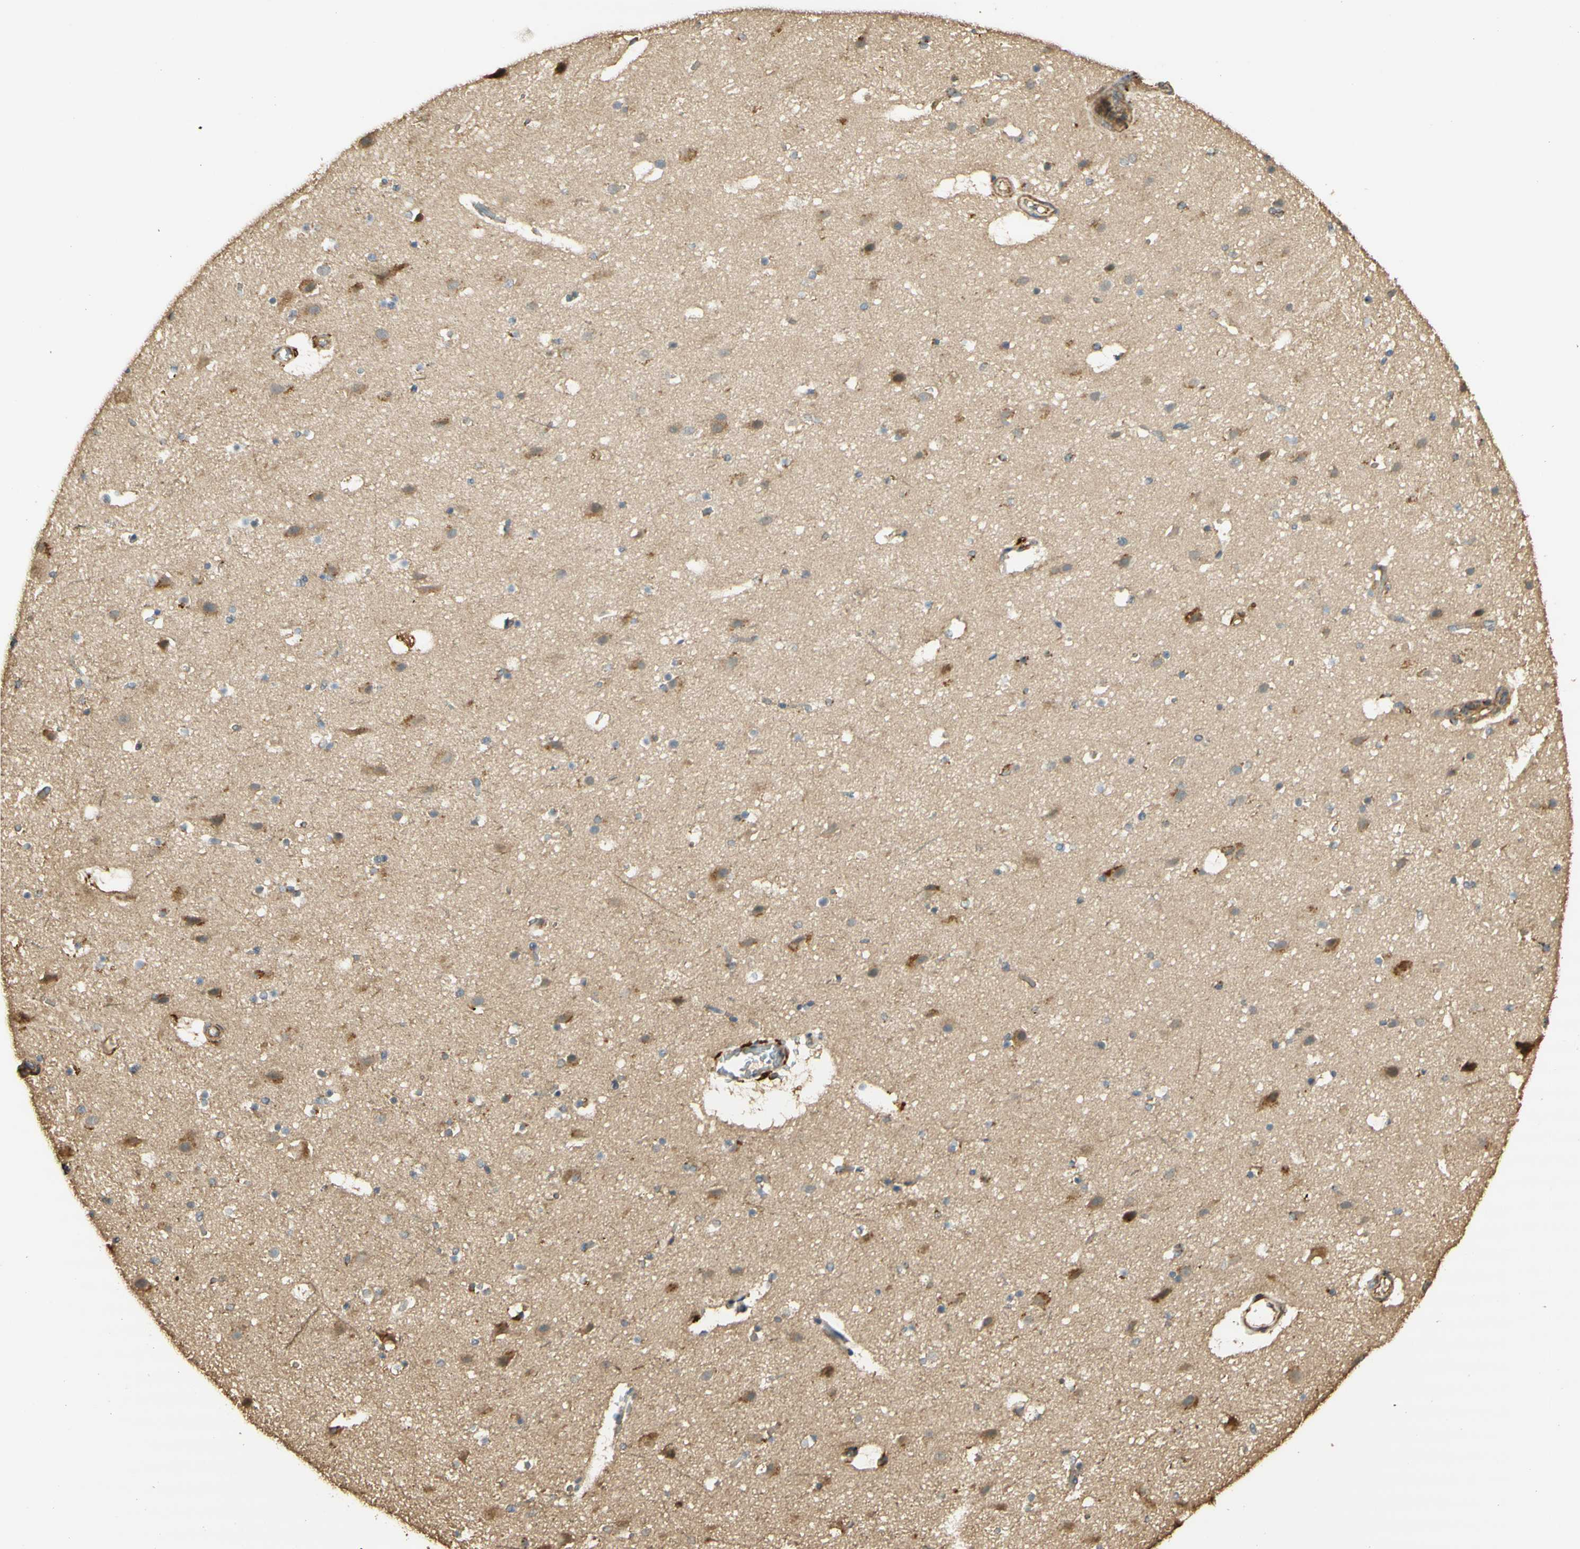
{"staining": {"intensity": "weak", "quantity": "25%-75%", "location": "cytoplasmic/membranous"}, "tissue": "cerebral cortex", "cell_type": "Endothelial cells", "image_type": "normal", "snomed": [{"axis": "morphology", "description": "Normal tissue, NOS"}, {"axis": "topography", "description": "Cerebral cortex"}], "caption": "Approximately 25%-75% of endothelial cells in unremarkable human cerebral cortex show weak cytoplasmic/membranous protein positivity as visualized by brown immunohistochemical staining.", "gene": "AGER", "patient": {"sex": "male", "age": 45}}